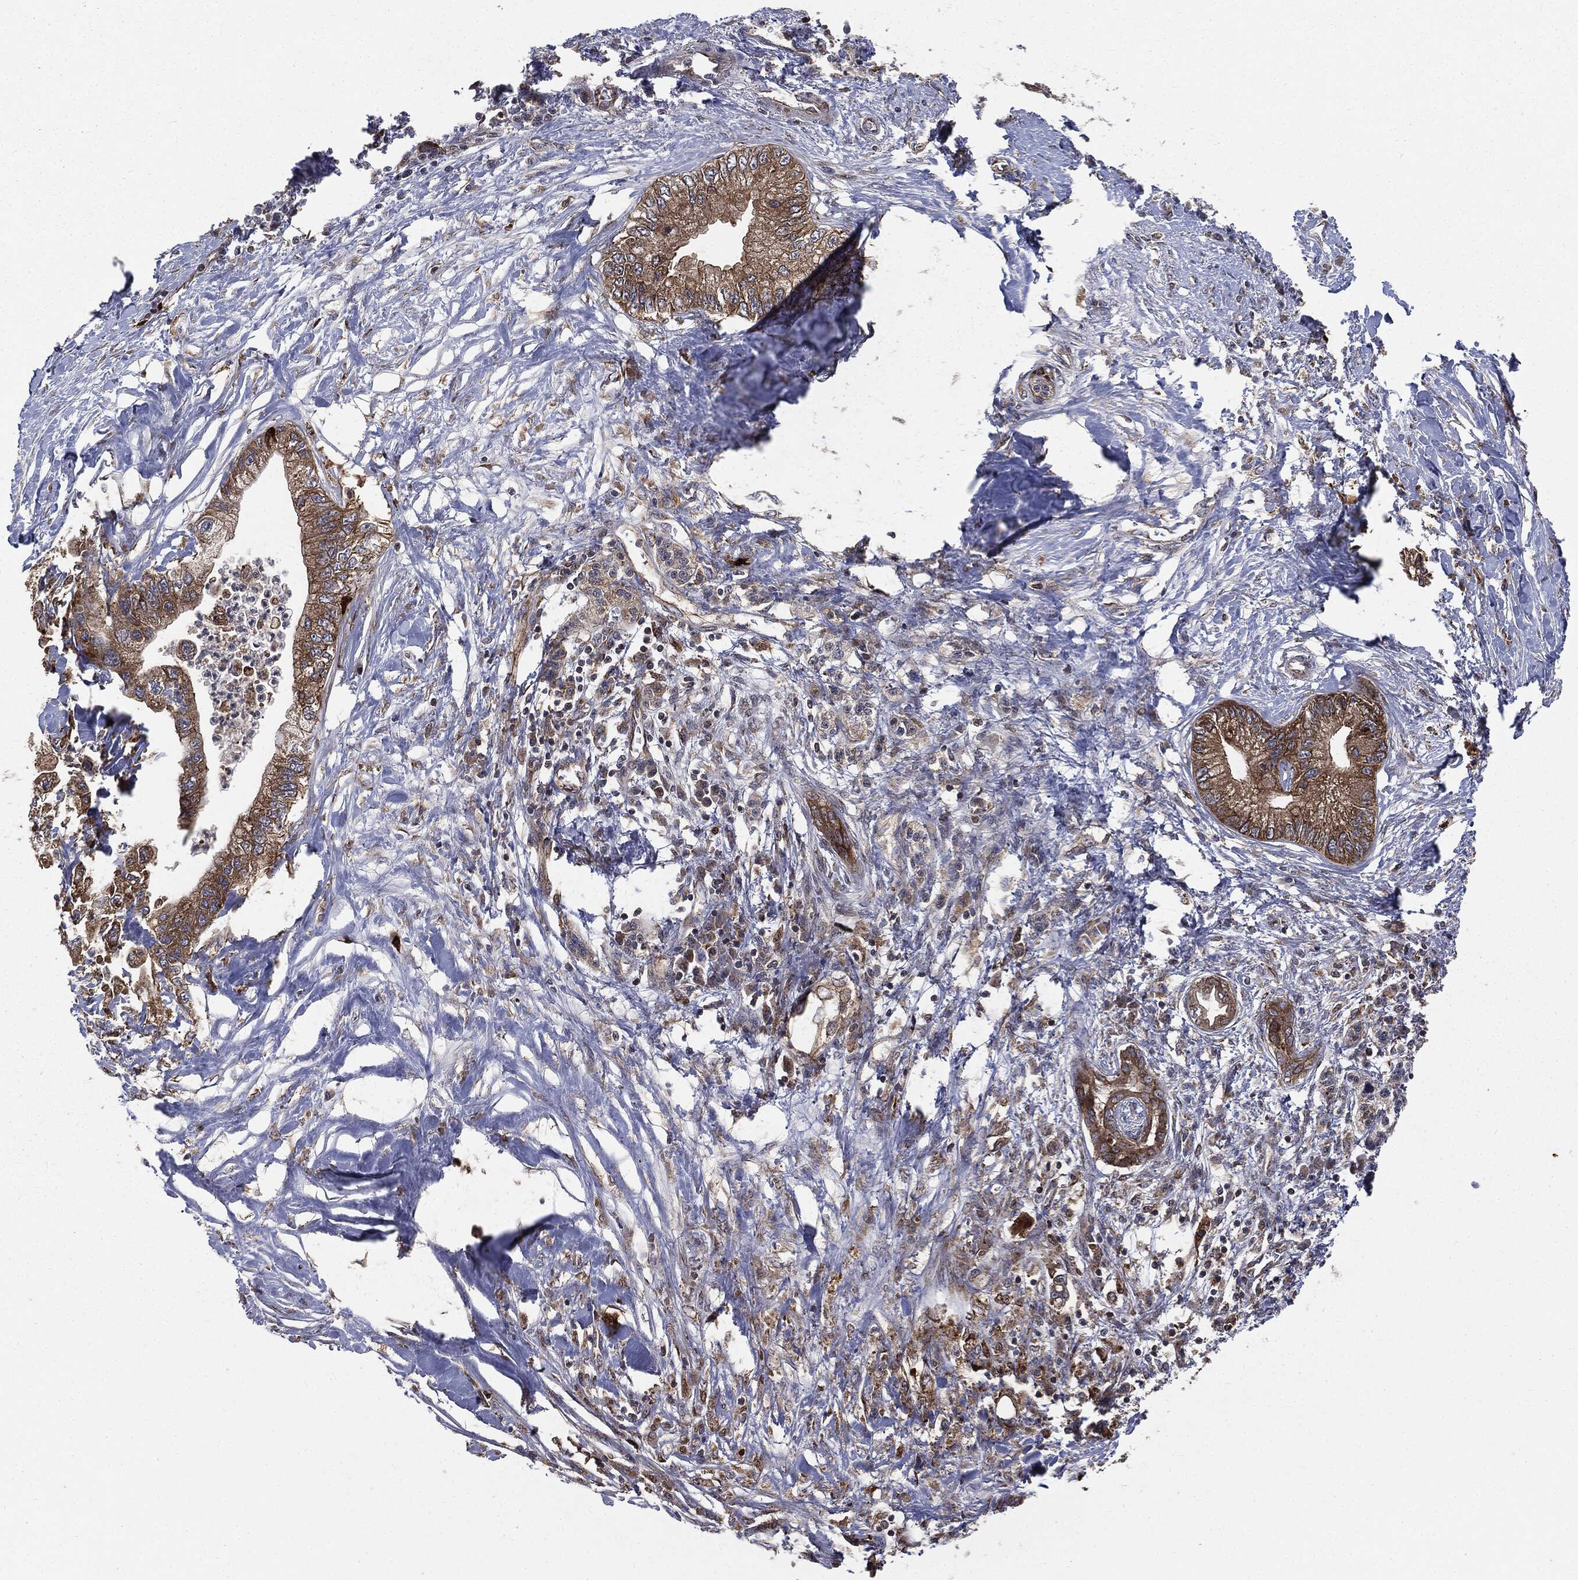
{"staining": {"intensity": "strong", "quantity": ">75%", "location": "cytoplasmic/membranous"}, "tissue": "pancreatic cancer", "cell_type": "Tumor cells", "image_type": "cancer", "snomed": [{"axis": "morphology", "description": "Adenocarcinoma, NOS"}, {"axis": "topography", "description": "Pancreas"}], "caption": "A high amount of strong cytoplasmic/membranous positivity is identified in about >75% of tumor cells in pancreatic cancer tissue.", "gene": "PLOD3", "patient": {"sex": "male", "age": 61}}